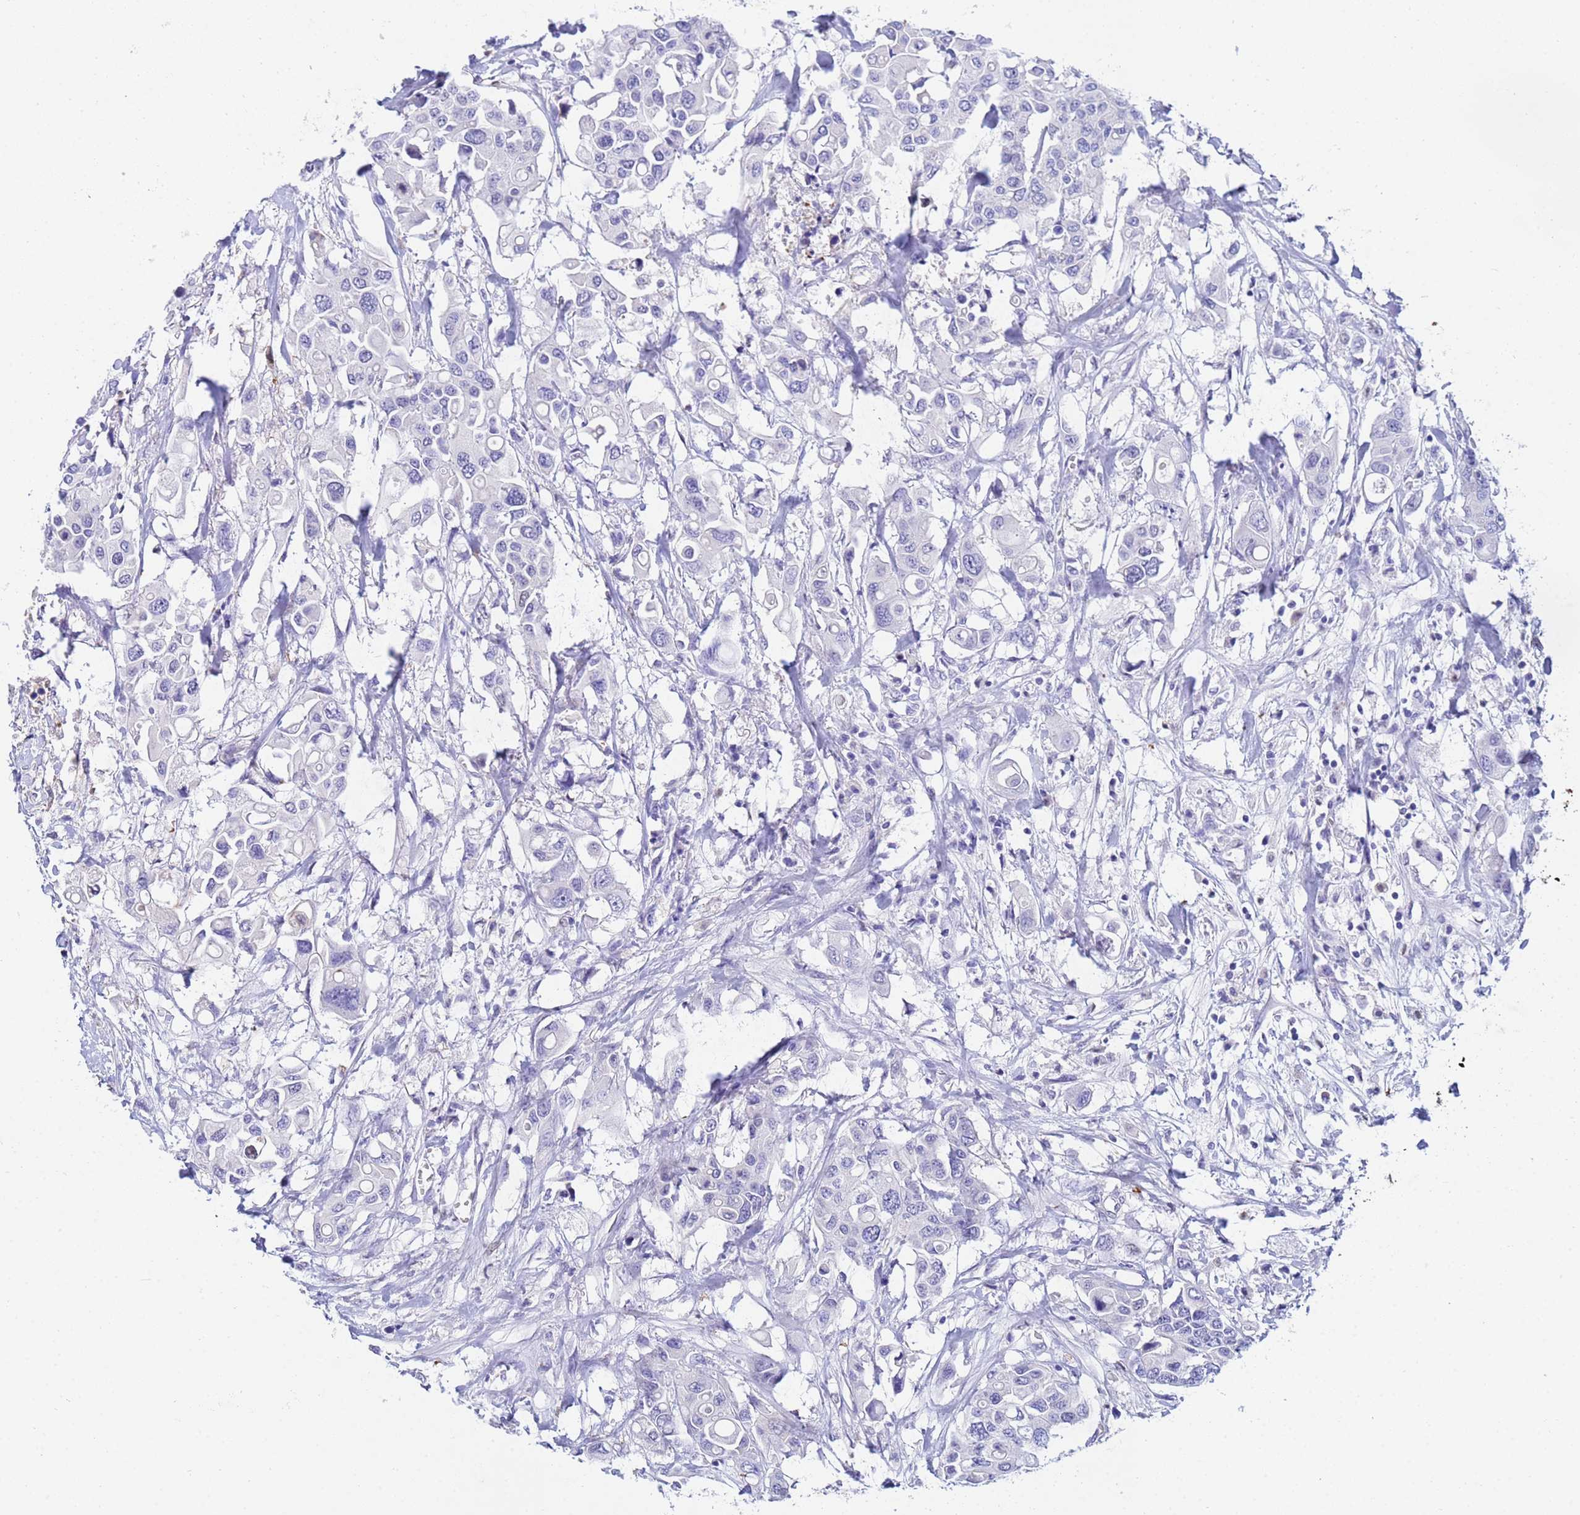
{"staining": {"intensity": "negative", "quantity": "none", "location": "none"}, "tissue": "colorectal cancer", "cell_type": "Tumor cells", "image_type": "cancer", "snomed": [{"axis": "morphology", "description": "Adenocarcinoma, NOS"}, {"axis": "topography", "description": "Colon"}], "caption": "Tumor cells show no significant protein positivity in adenocarcinoma (colorectal). (Stains: DAB (3,3'-diaminobenzidine) immunohistochemistry (IHC) with hematoxylin counter stain, Microscopy: brightfield microscopy at high magnification).", "gene": "CSTB", "patient": {"sex": "male", "age": 77}}